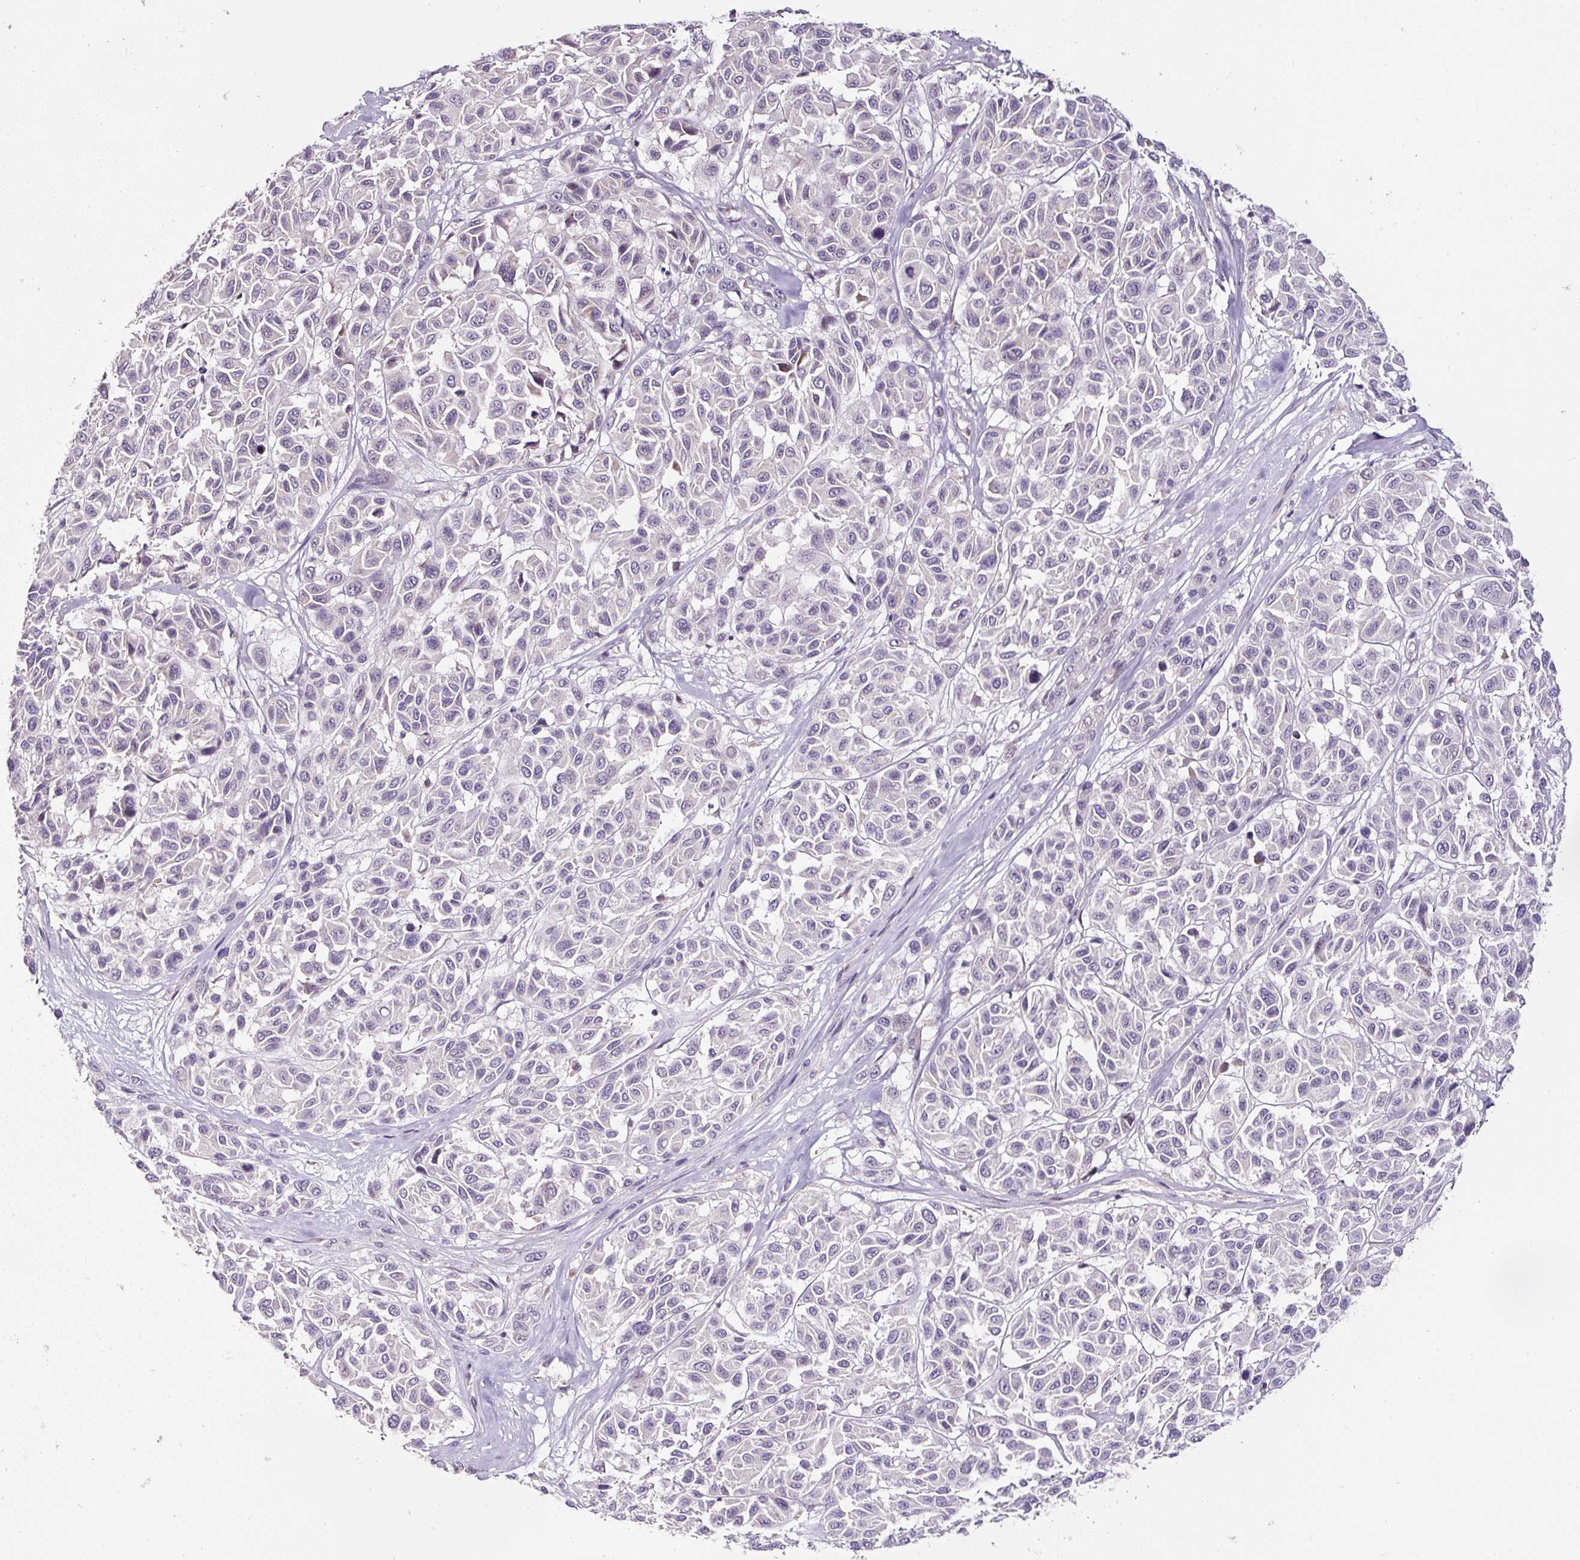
{"staining": {"intensity": "moderate", "quantity": "<25%", "location": "cytoplasmic/membranous"}, "tissue": "melanoma", "cell_type": "Tumor cells", "image_type": "cancer", "snomed": [{"axis": "morphology", "description": "Malignant melanoma, NOS"}, {"axis": "topography", "description": "Skin"}], "caption": "Brown immunohistochemical staining in human melanoma displays moderate cytoplasmic/membranous expression in approximately <25% of tumor cells. (brown staining indicates protein expression, while blue staining denotes nuclei).", "gene": "HPS4", "patient": {"sex": "female", "age": 66}}